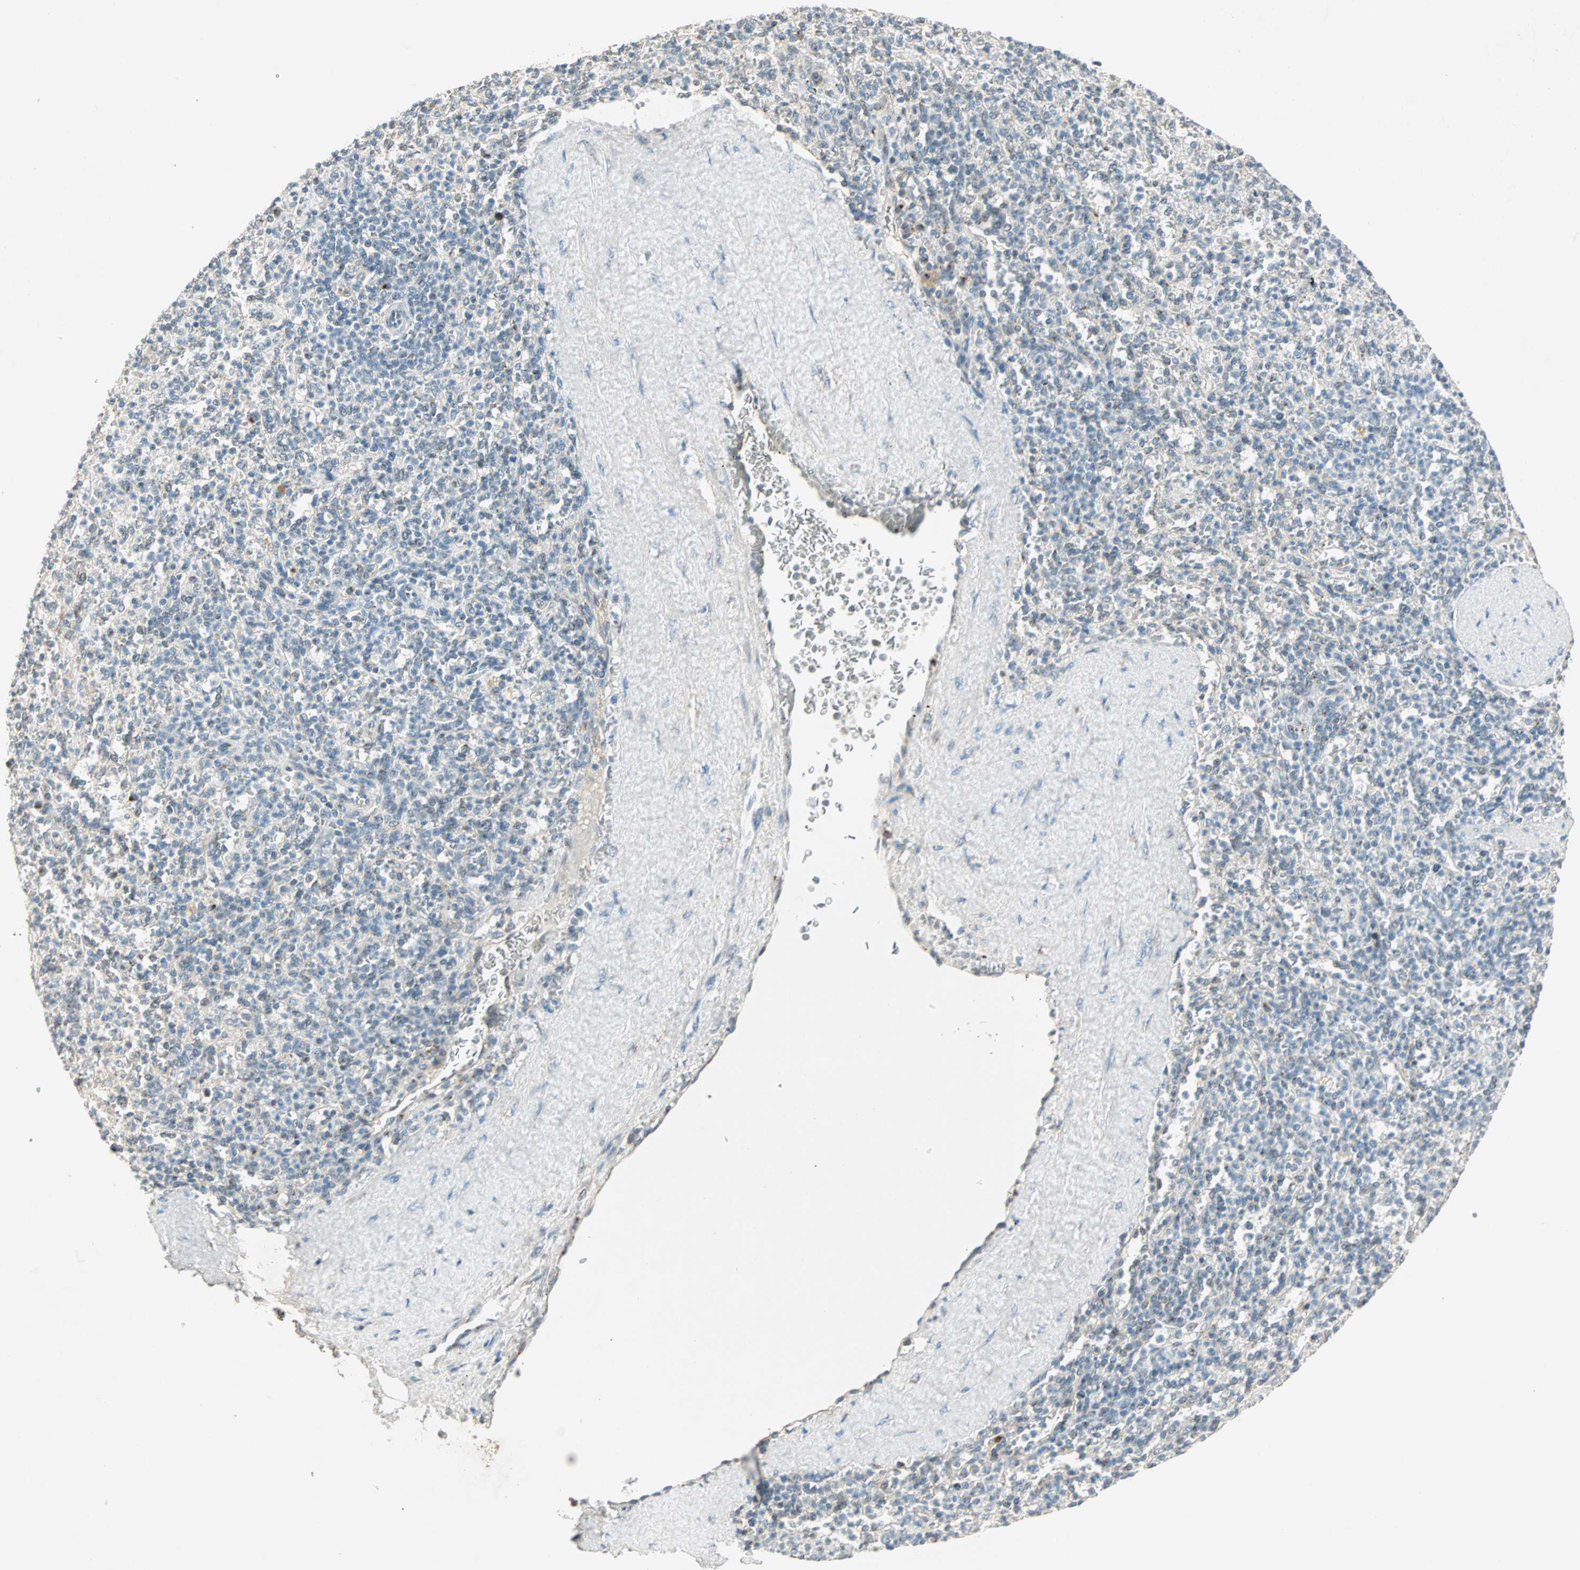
{"staining": {"intensity": "weak", "quantity": "<25%", "location": "cytoplasmic/membranous"}, "tissue": "spleen", "cell_type": "Cells in red pulp", "image_type": "normal", "snomed": [{"axis": "morphology", "description": "Normal tissue, NOS"}, {"axis": "topography", "description": "Spleen"}], "caption": "DAB (3,3'-diaminobenzidine) immunohistochemical staining of unremarkable spleen shows no significant positivity in cells in red pulp. (DAB (3,3'-diaminobenzidine) IHC, high magnification).", "gene": "PRDM2", "patient": {"sex": "male", "age": 36}}